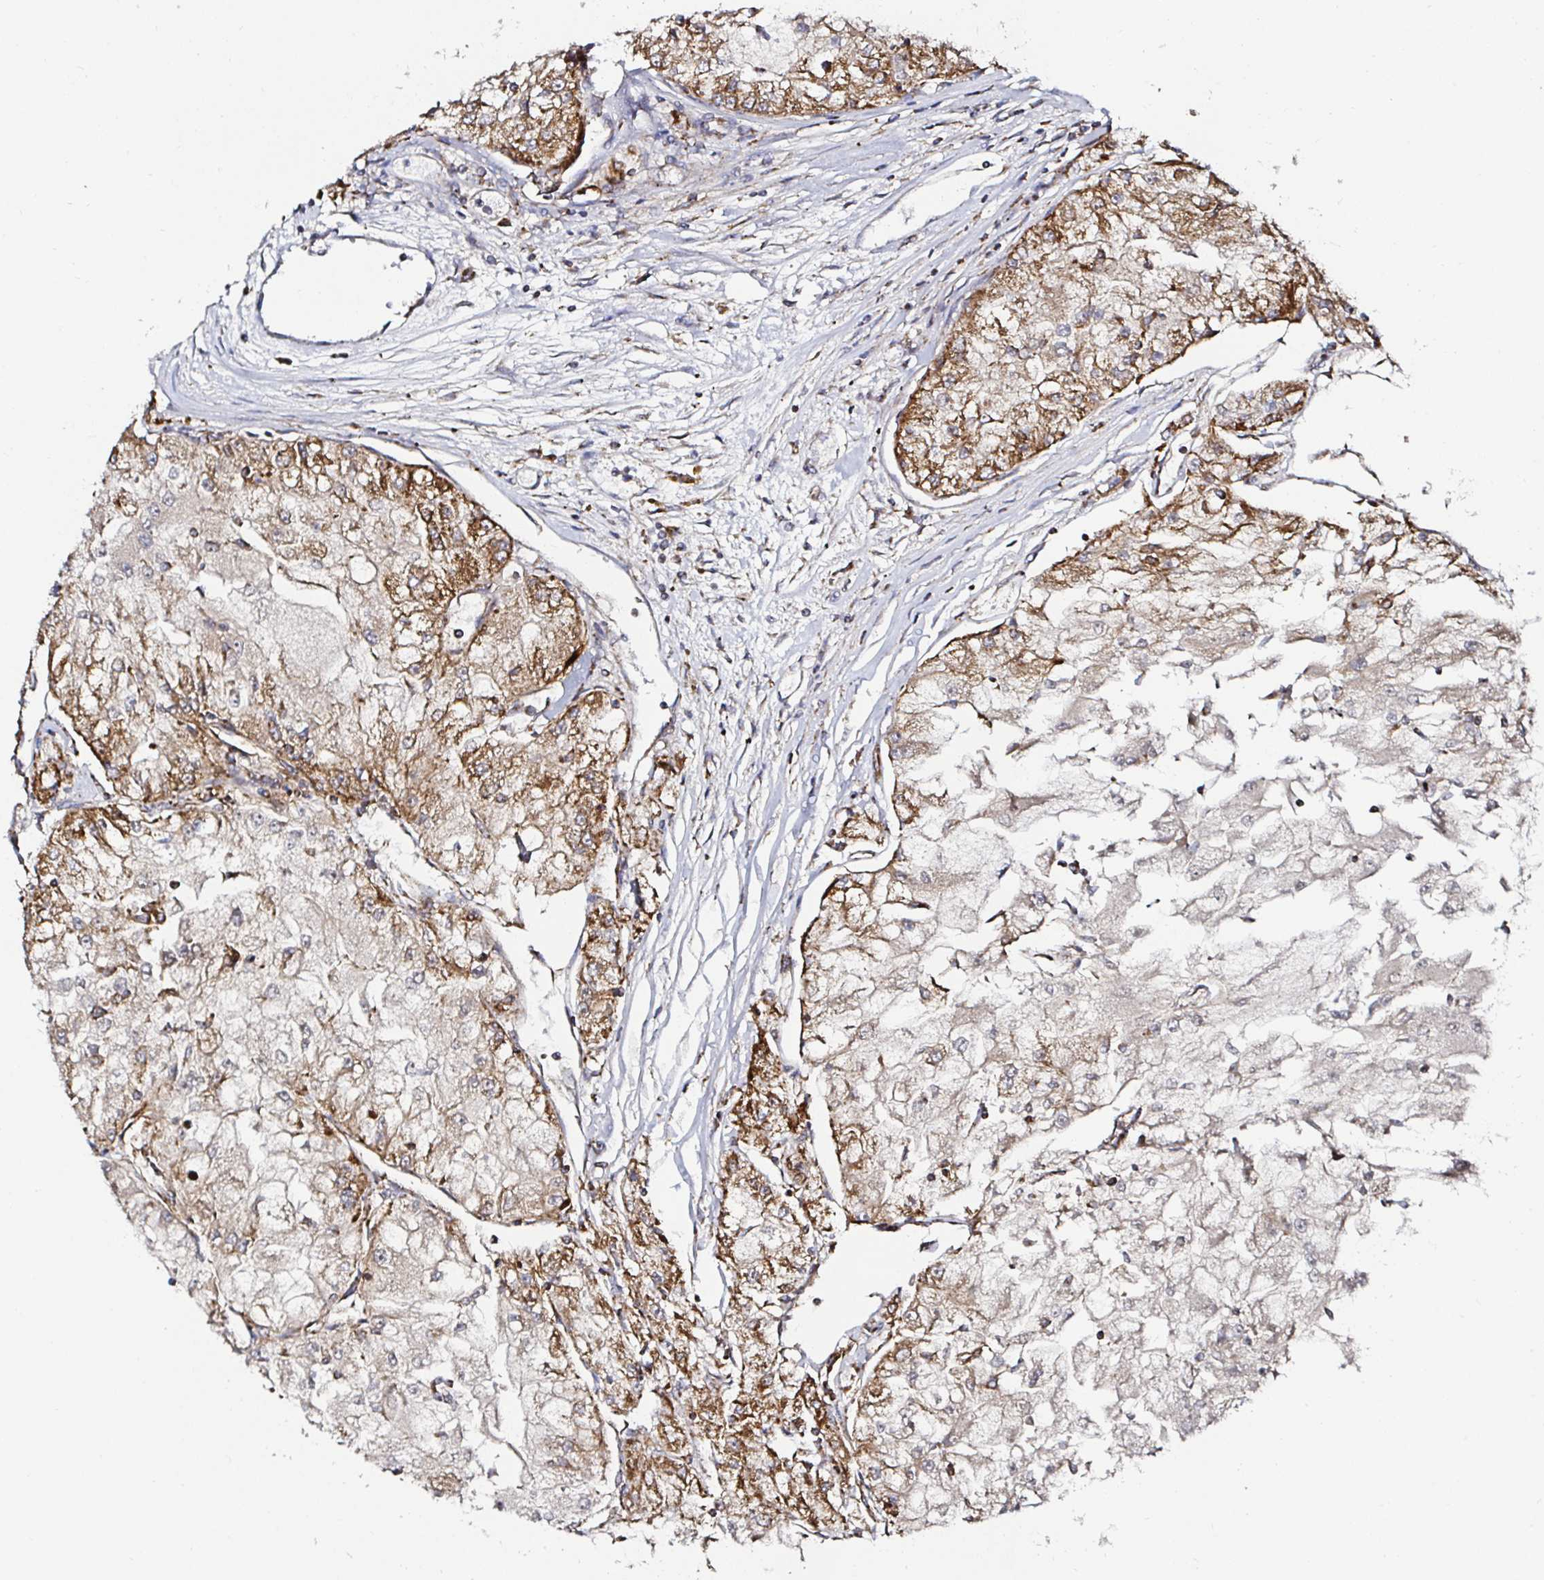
{"staining": {"intensity": "moderate", "quantity": "25%-75%", "location": "cytoplasmic/membranous"}, "tissue": "renal cancer", "cell_type": "Tumor cells", "image_type": "cancer", "snomed": [{"axis": "morphology", "description": "Adenocarcinoma, NOS"}, {"axis": "topography", "description": "Kidney"}], "caption": "Protein staining reveals moderate cytoplasmic/membranous expression in approximately 25%-75% of tumor cells in renal adenocarcinoma.", "gene": "ATAD3B", "patient": {"sex": "female", "age": 72}}